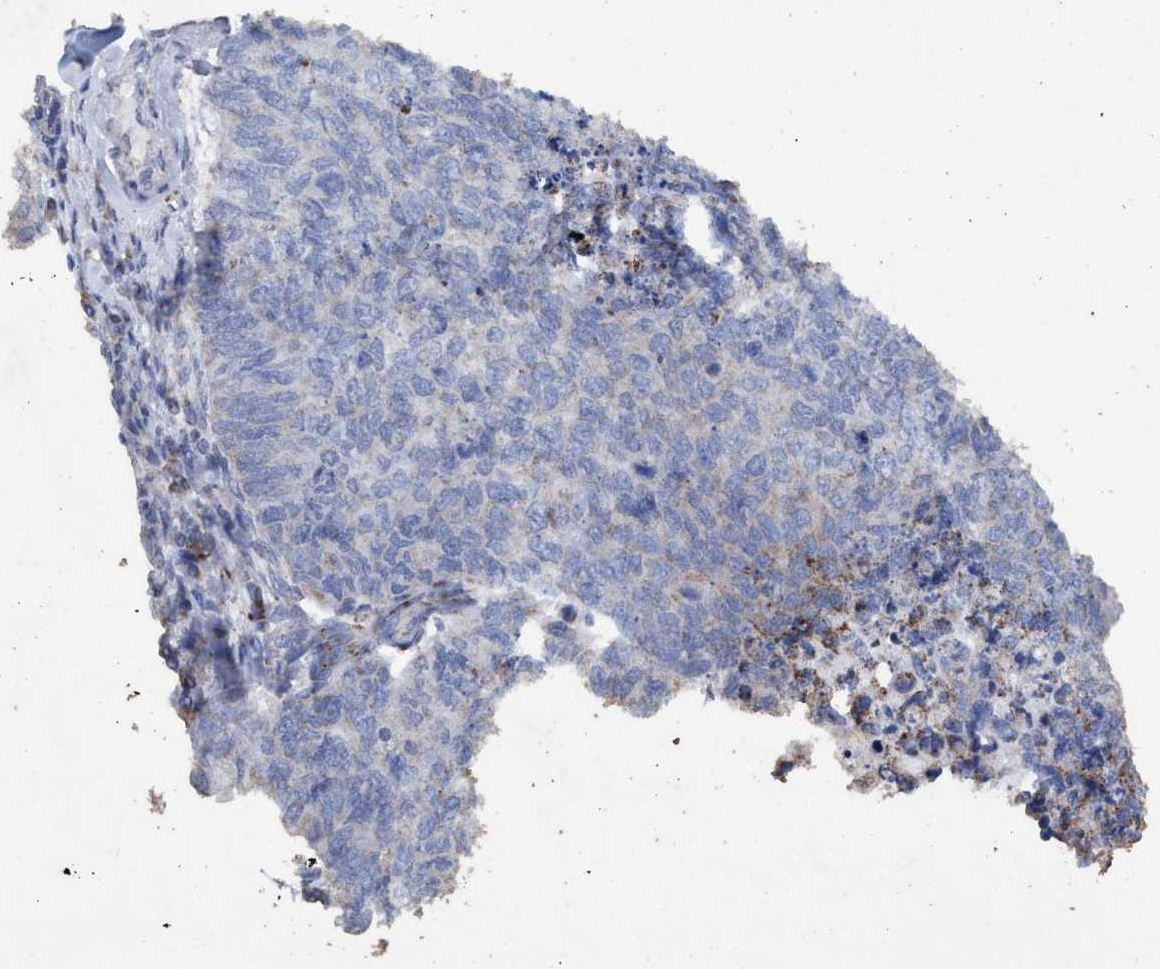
{"staining": {"intensity": "negative", "quantity": "none", "location": "none"}, "tissue": "cervical cancer", "cell_type": "Tumor cells", "image_type": "cancer", "snomed": [{"axis": "morphology", "description": "Squamous cell carcinoma, NOS"}, {"axis": "topography", "description": "Cervix"}], "caption": "A micrograph of human cervical squamous cell carcinoma is negative for staining in tumor cells. (Brightfield microscopy of DAB immunohistochemistry (IHC) at high magnification).", "gene": "RSAD1", "patient": {"sex": "female", "age": 63}}